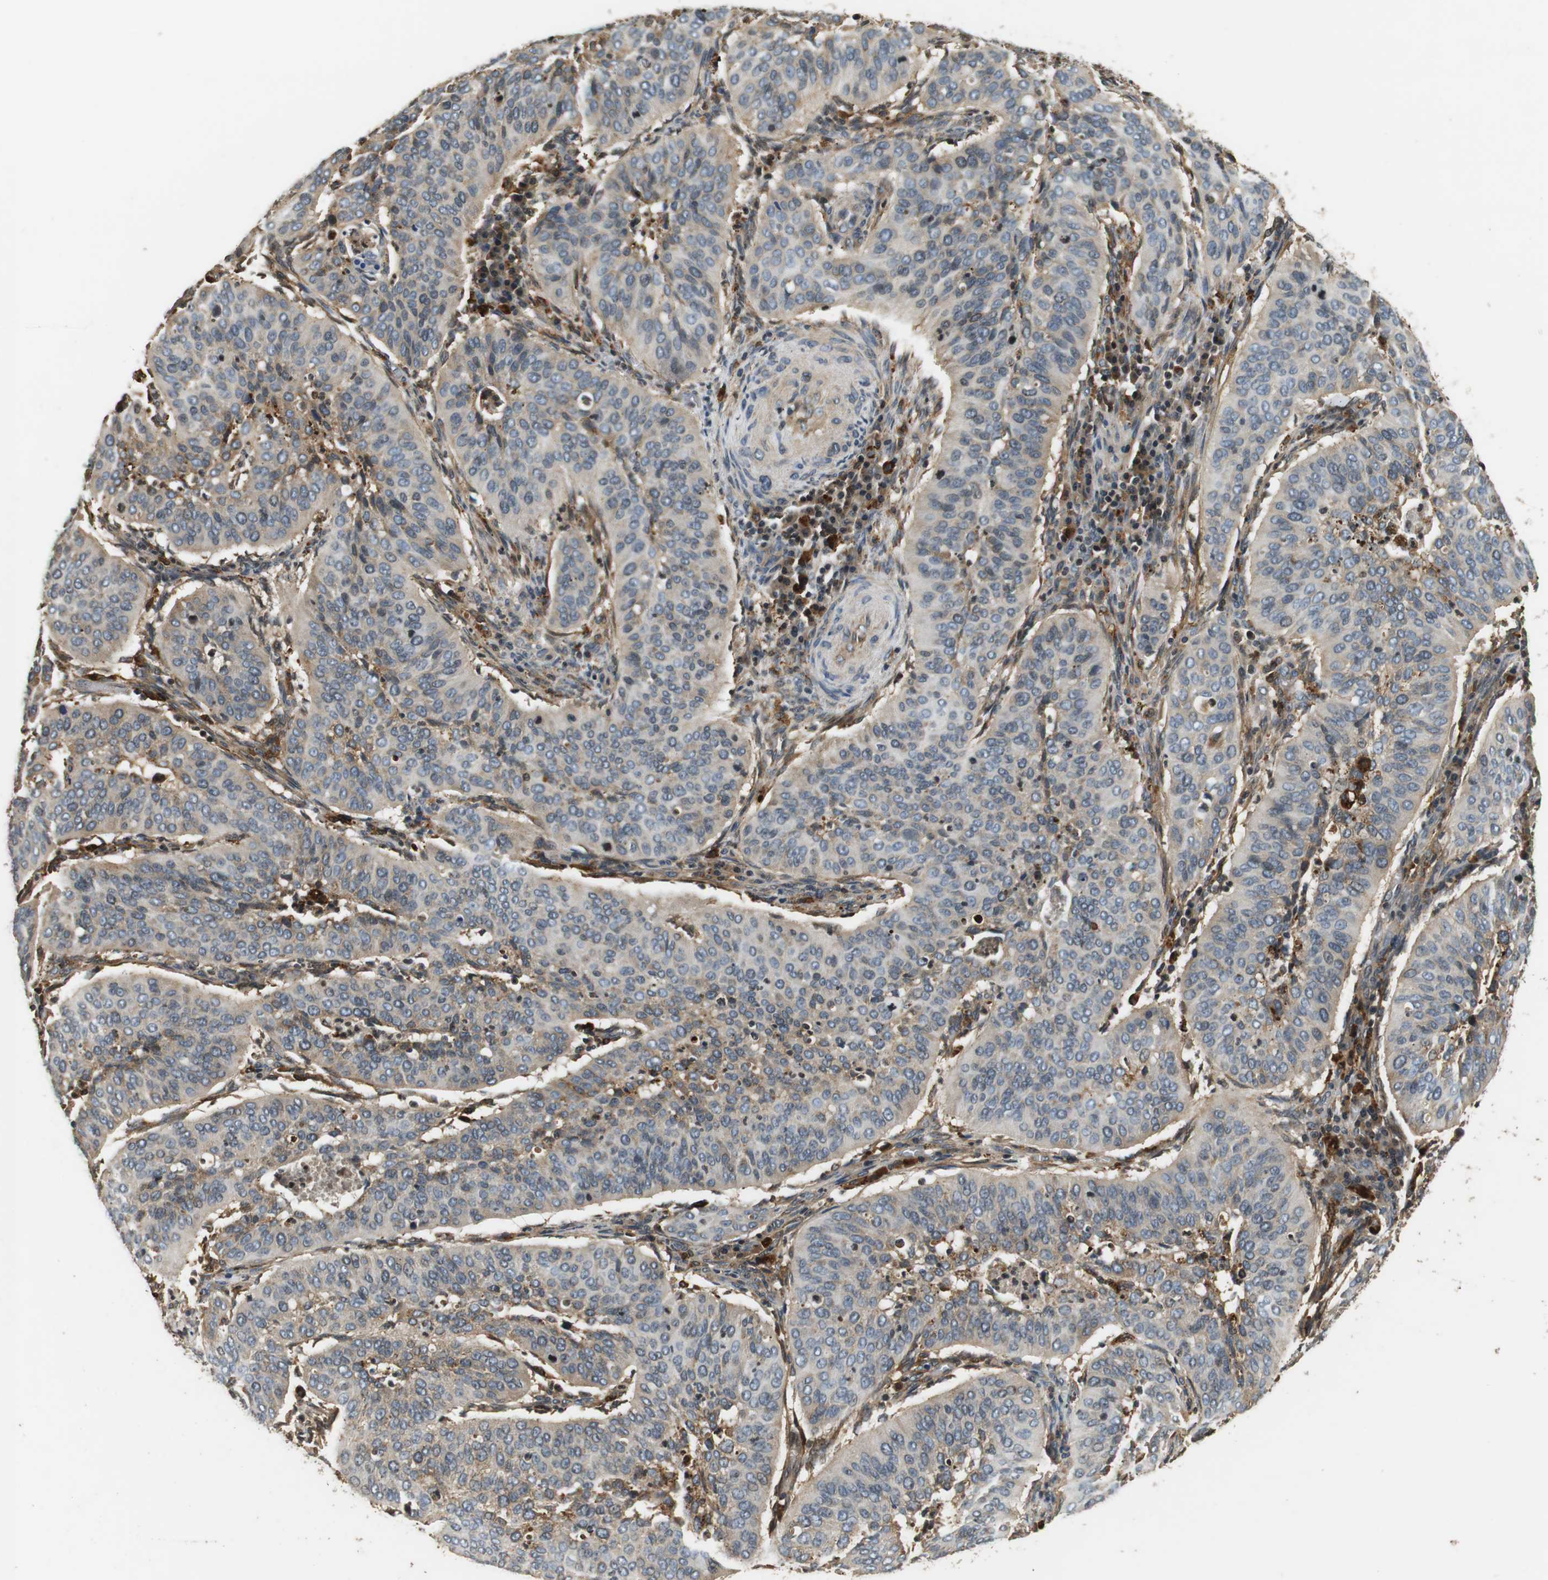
{"staining": {"intensity": "weak", "quantity": ">75%", "location": "cytoplasmic/membranous"}, "tissue": "cervical cancer", "cell_type": "Tumor cells", "image_type": "cancer", "snomed": [{"axis": "morphology", "description": "Normal tissue, NOS"}, {"axis": "morphology", "description": "Squamous cell carcinoma, NOS"}, {"axis": "topography", "description": "Cervix"}], "caption": "This micrograph demonstrates immunohistochemistry (IHC) staining of cervical squamous cell carcinoma, with low weak cytoplasmic/membranous expression in about >75% of tumor cells.", "gene": "TXNRD1", "patient": {"sex": "female", "age": 39}}